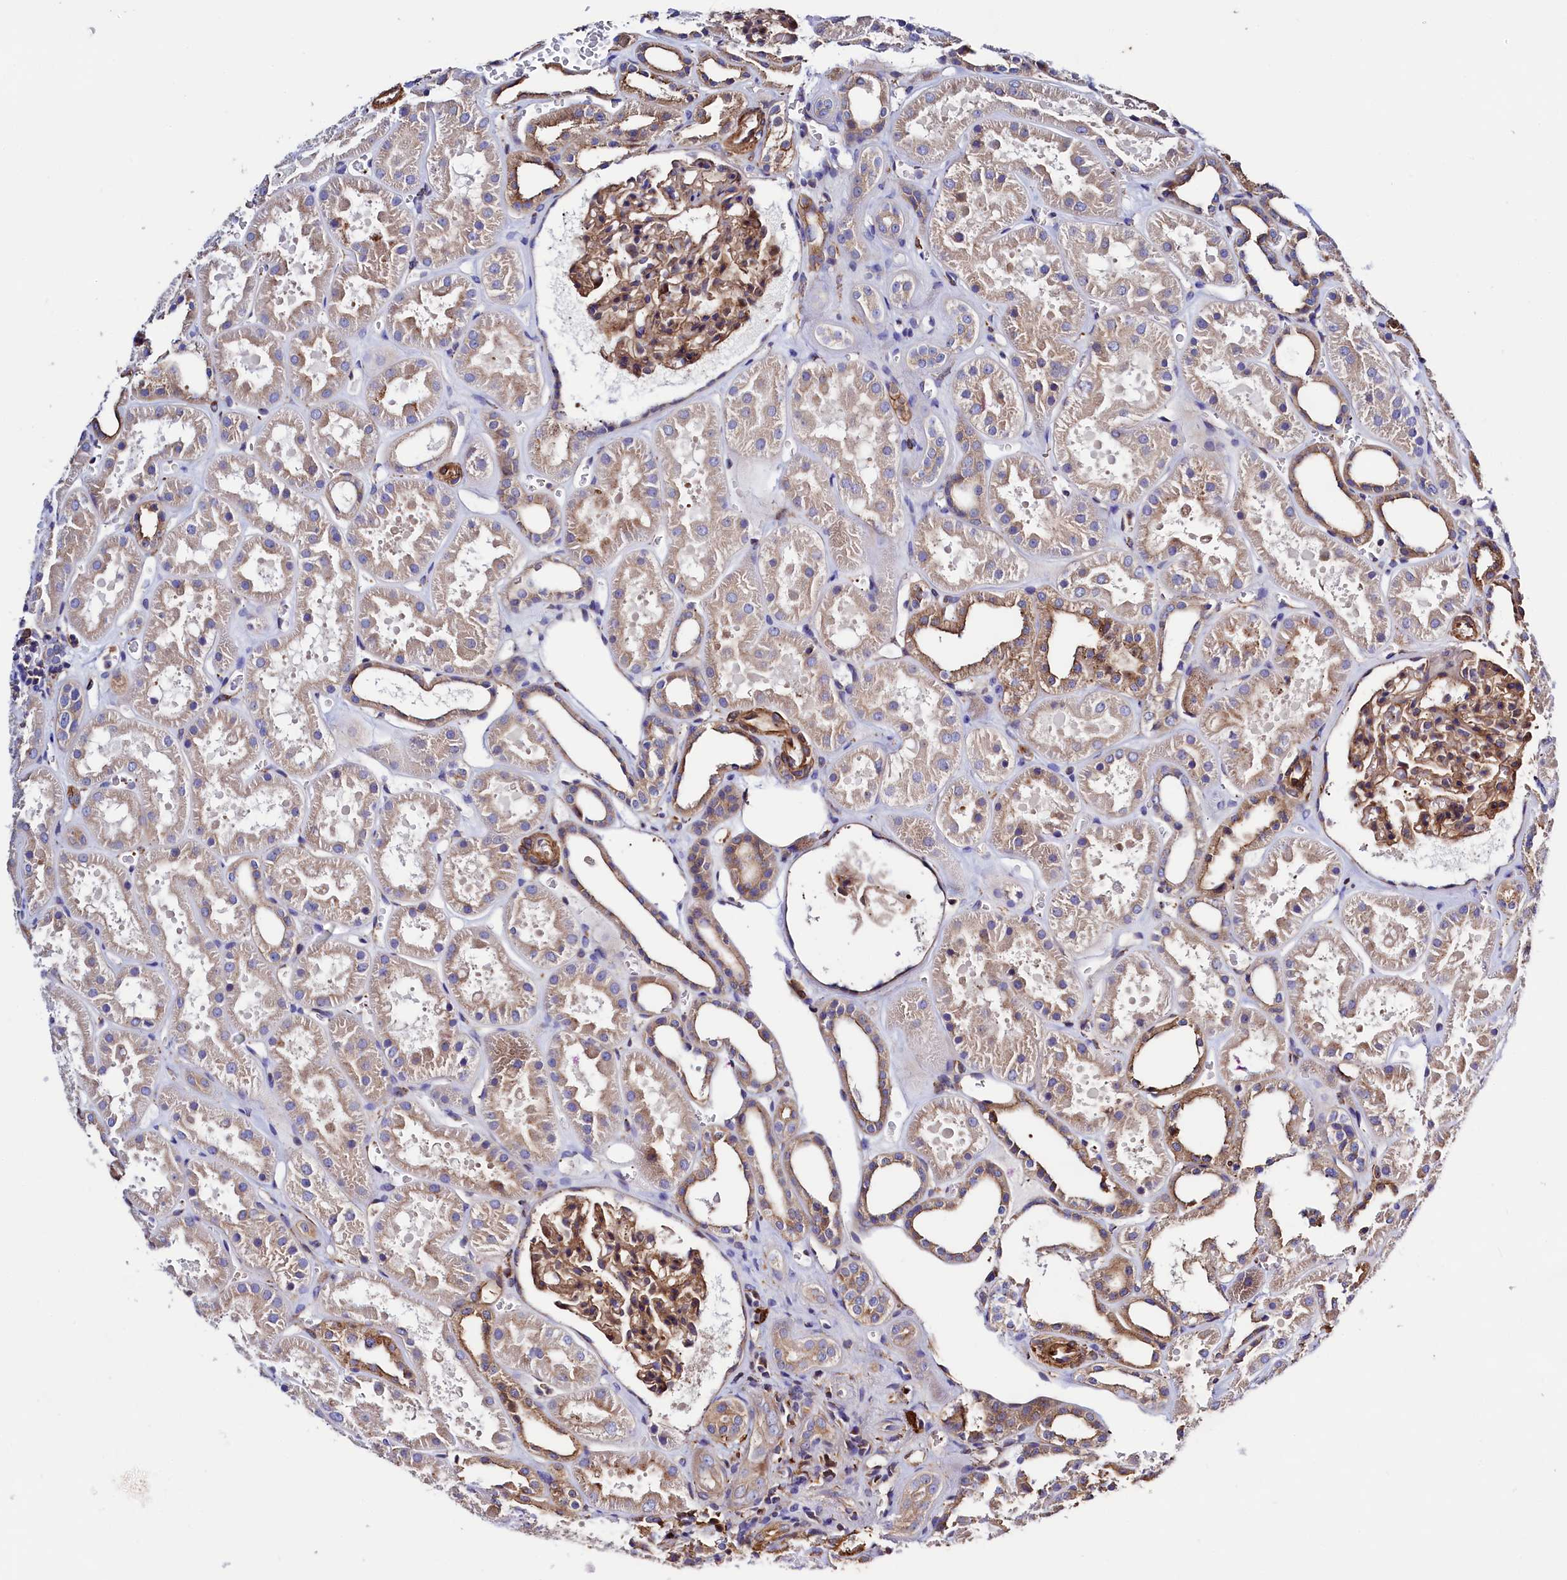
{"staining": {"intensity": "moderate", "quantity": ">75%", "location": "cytoplasmic/membranous"}, "tissue": "kidney", "cell_type": "Cells in glomeruli", "image_type": "normal", "snomed": [{"axis": "morphology", "description": "Normal tissue, NOS"}, {"axis": "topography", "description": "Kidney"}], "caption": "Protein positivity by immunohistochemistry (IHC) displays moderate cytoplasmic/membranous expression in approximately >75% of cells in glomeruli in normal kidney.", "gene": "STAMBPL1", "patient": {"sex": "female", "age": 41}}